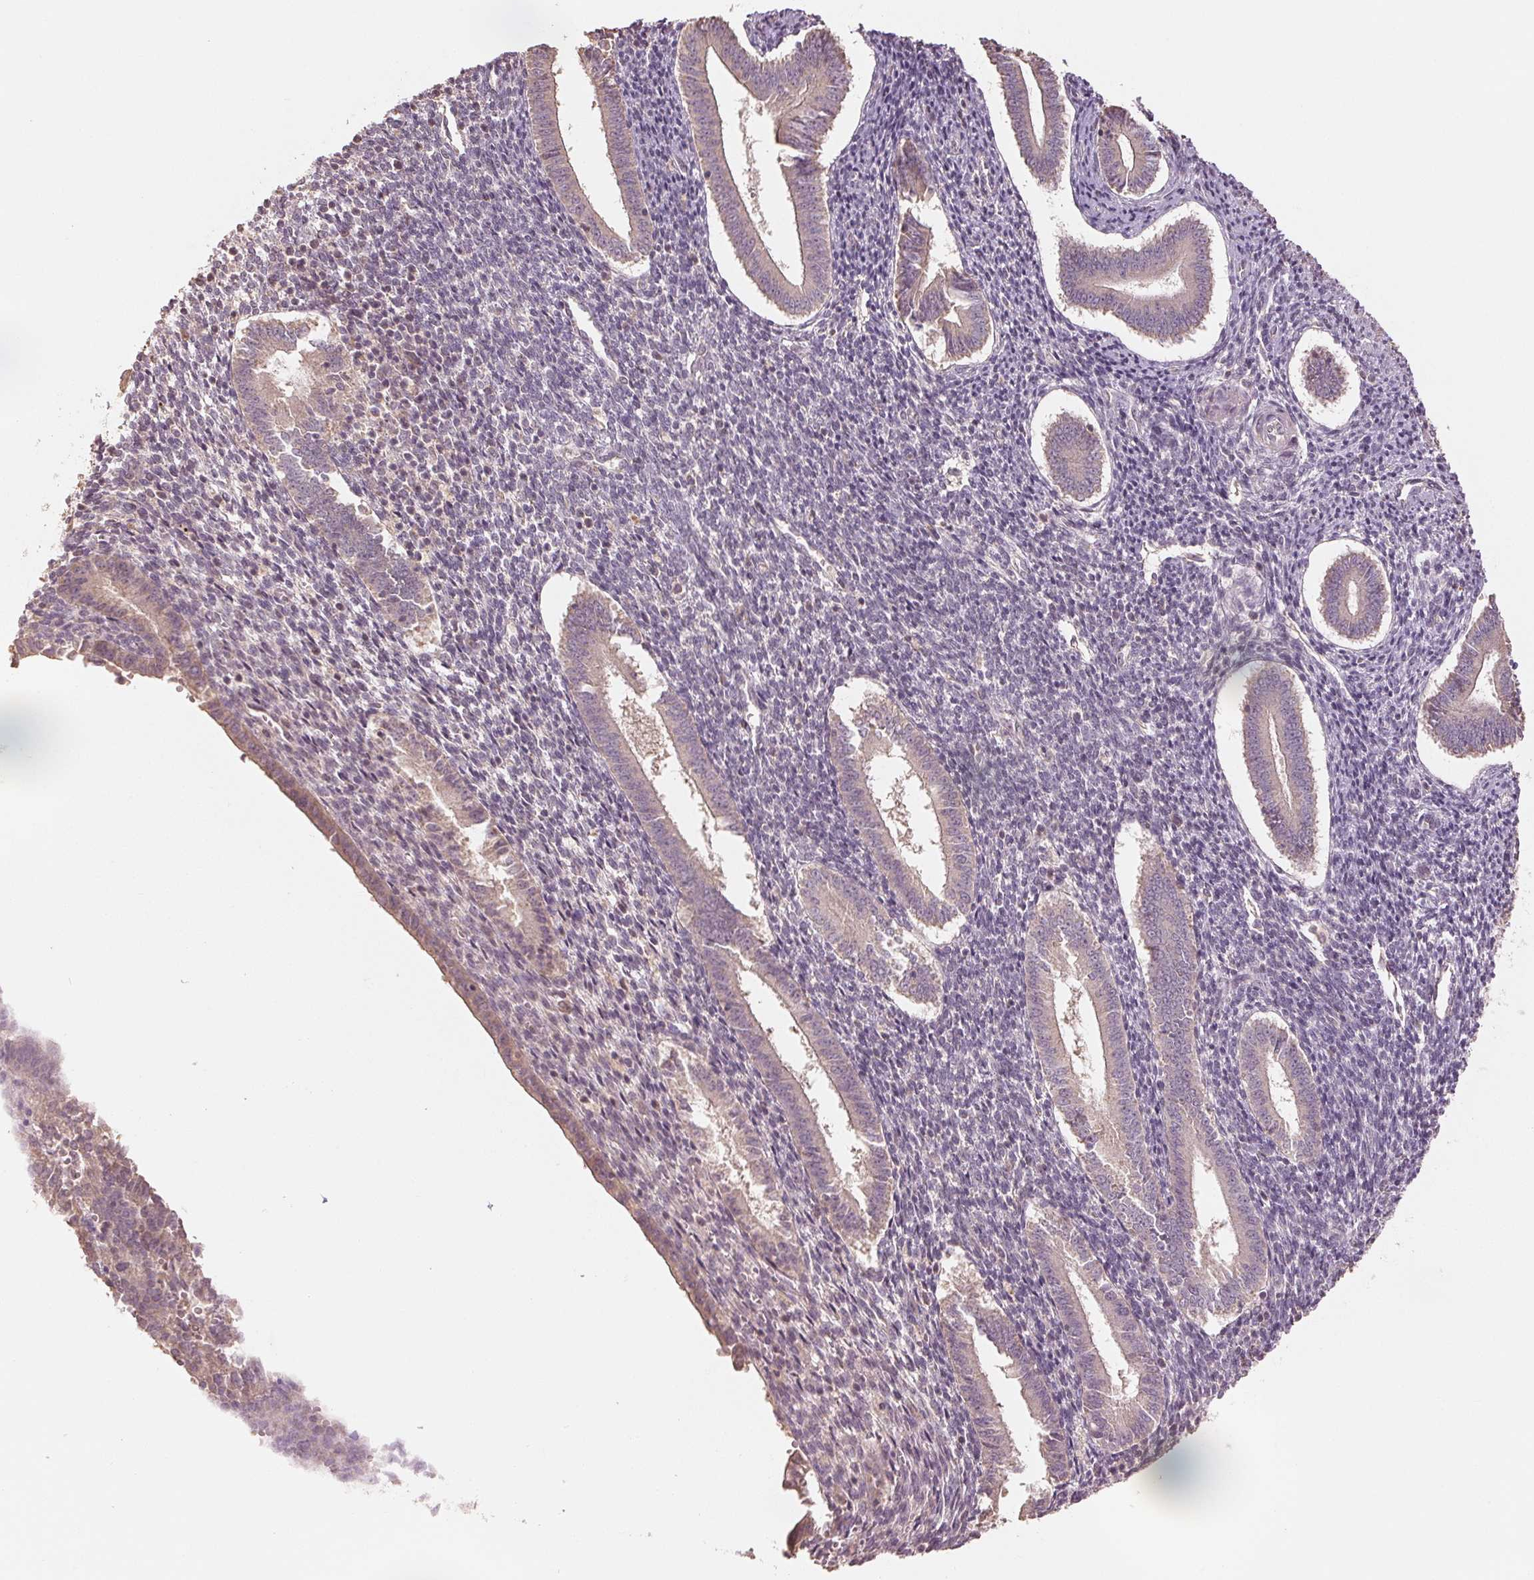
{"staining": {"intensity": "negative", "quantity": "none", "location": "none"}, "tissue": "endometrium", "cell_type": "Cells in endometrial stroma", "image_type": "normal", "snomed": [{"axis": "morphology", "description": "Normal tissue, NOS"}, {"axis": "topography", "description": "Endometrium"}], "caption": "High magnification brightfield microscopy of normal endometrium stained with DAB (3,3'-diaminobenzidine) (brown) and counterstained with hematoxylin (blue): cells in endometrial stroma show no significant staining.", "gene": "COX14", "patient": {"sex": "female", "age": 25}}